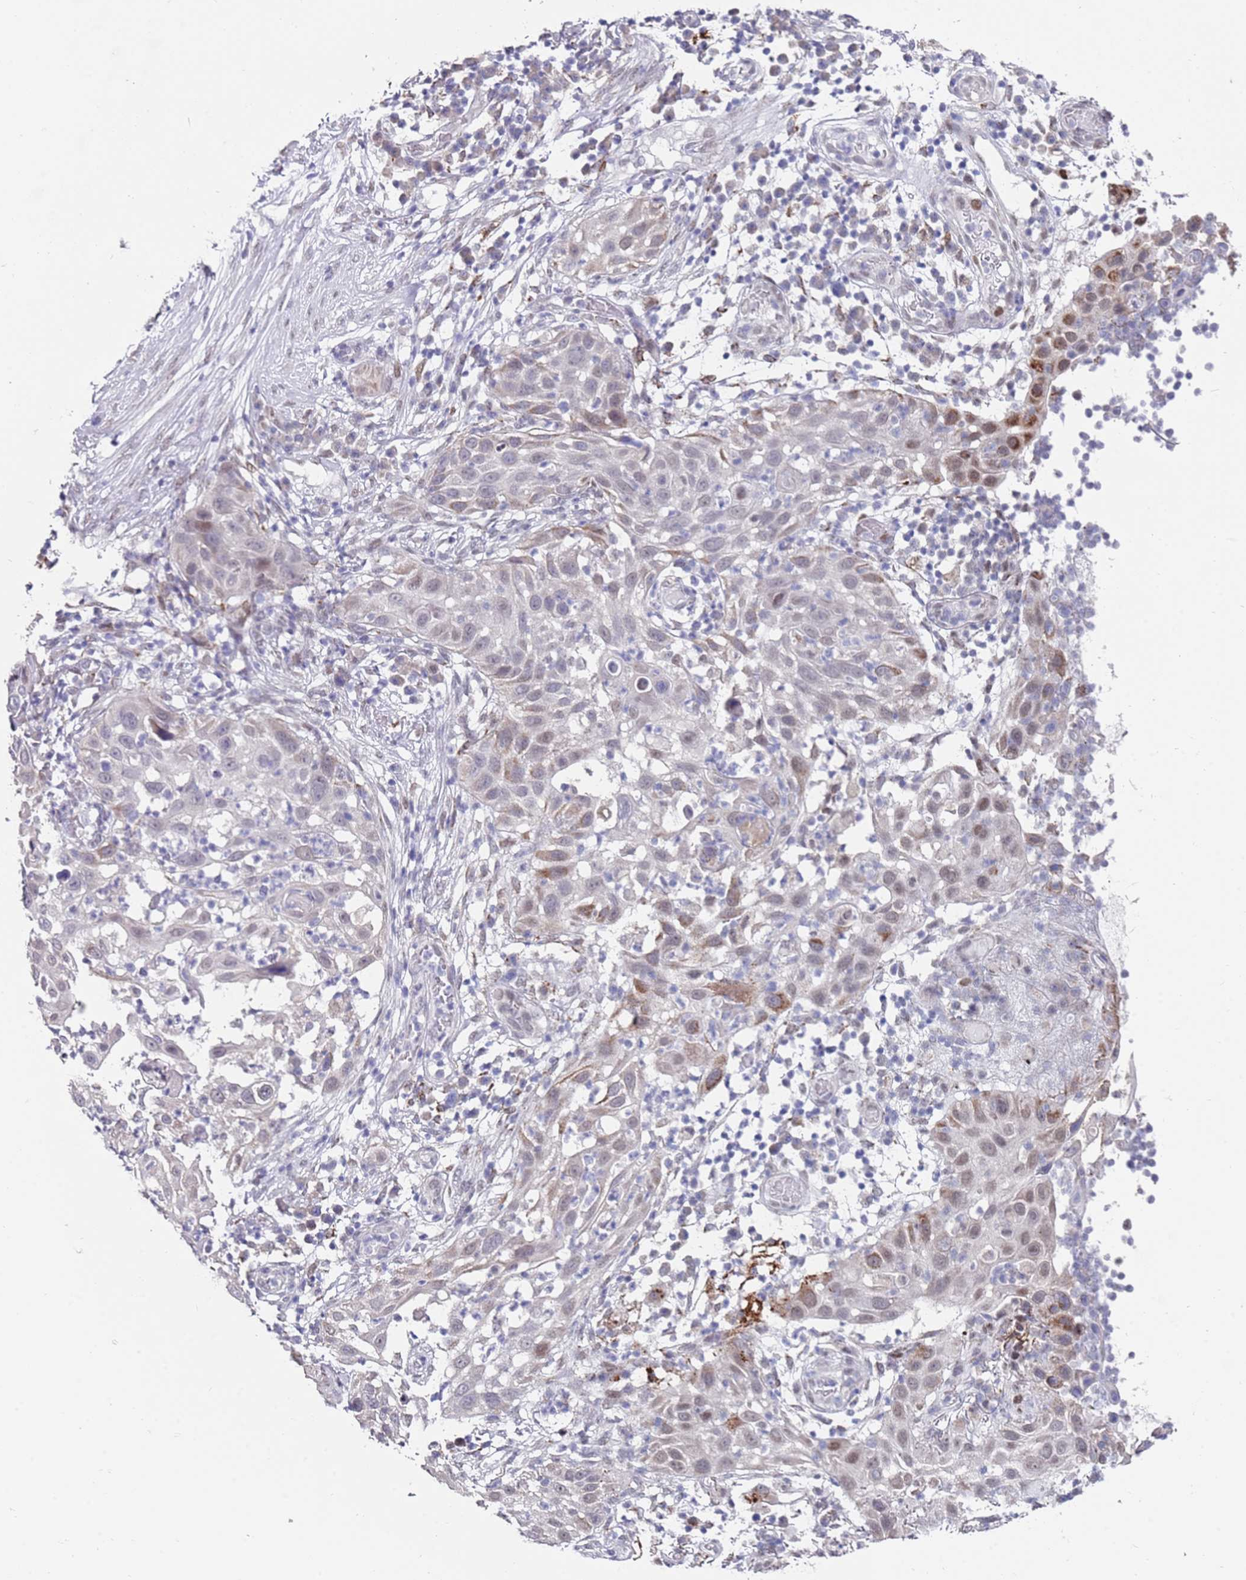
{"staining": {"intensity": "moderate", "quantity": "<25%", "location": "cytoplasmic/membranous,nuclear"}, "tissue": "skin cancer", "cell_type": "Tumor cells", "image_type": "cancer", "snomed": [{"axis": "morphology", "description": "Squamous cell carcinoma, NOS"}, {"axis": "topography", "description": "Skin"}], "caption": "DAB immunohistochemical staining of skin squamous cell carcinoma reveals moderate cytoplasmic/membranous and nuclear protein positivity in approximately <25% of tumor cells.", "gene": "COPS6", "patient": {"sex": "female", "age": 44}}